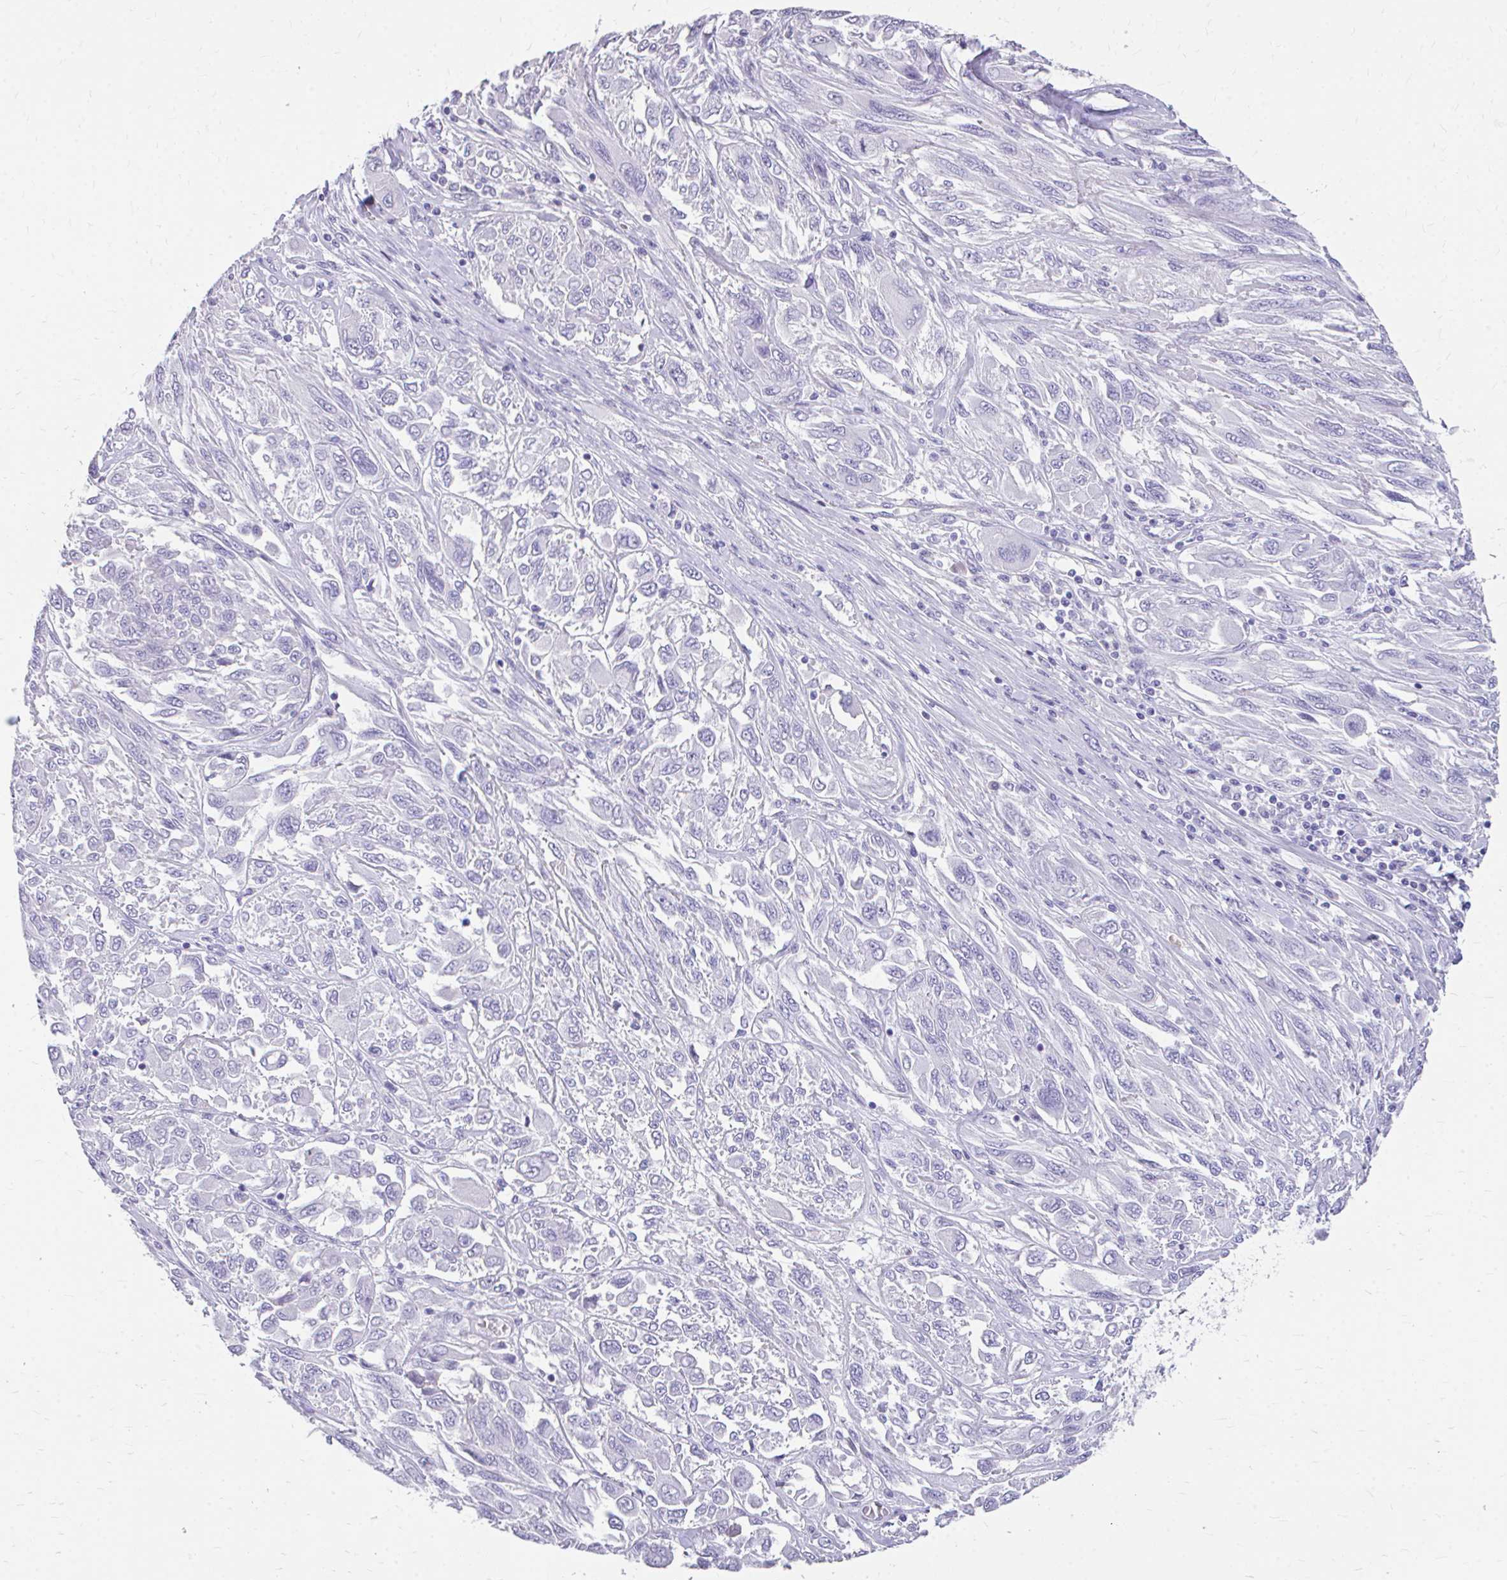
{"staining": {"intensity": "negative", "quantity": "none", "location": "none"}, "tissue": "melanoma", "cell_type": "Tumor cells", "image_type": "cancer", "snomed": [{"axis": "morphology", "description": "Malignant melanoma, NOS"}, {"axis": "topography", "description": "Skin"}], "caption": "High power microscopy histopathology image of an immunohistochemistry histopathology image of malignant melanoma, revealing no significant staining in tumor cells. (DAB (3,3'-diaminobenzidine) immunohistochemistry (IHC), high magnification).", "gene": "CFH", "patient": {"sex": "female", "age": 91}}